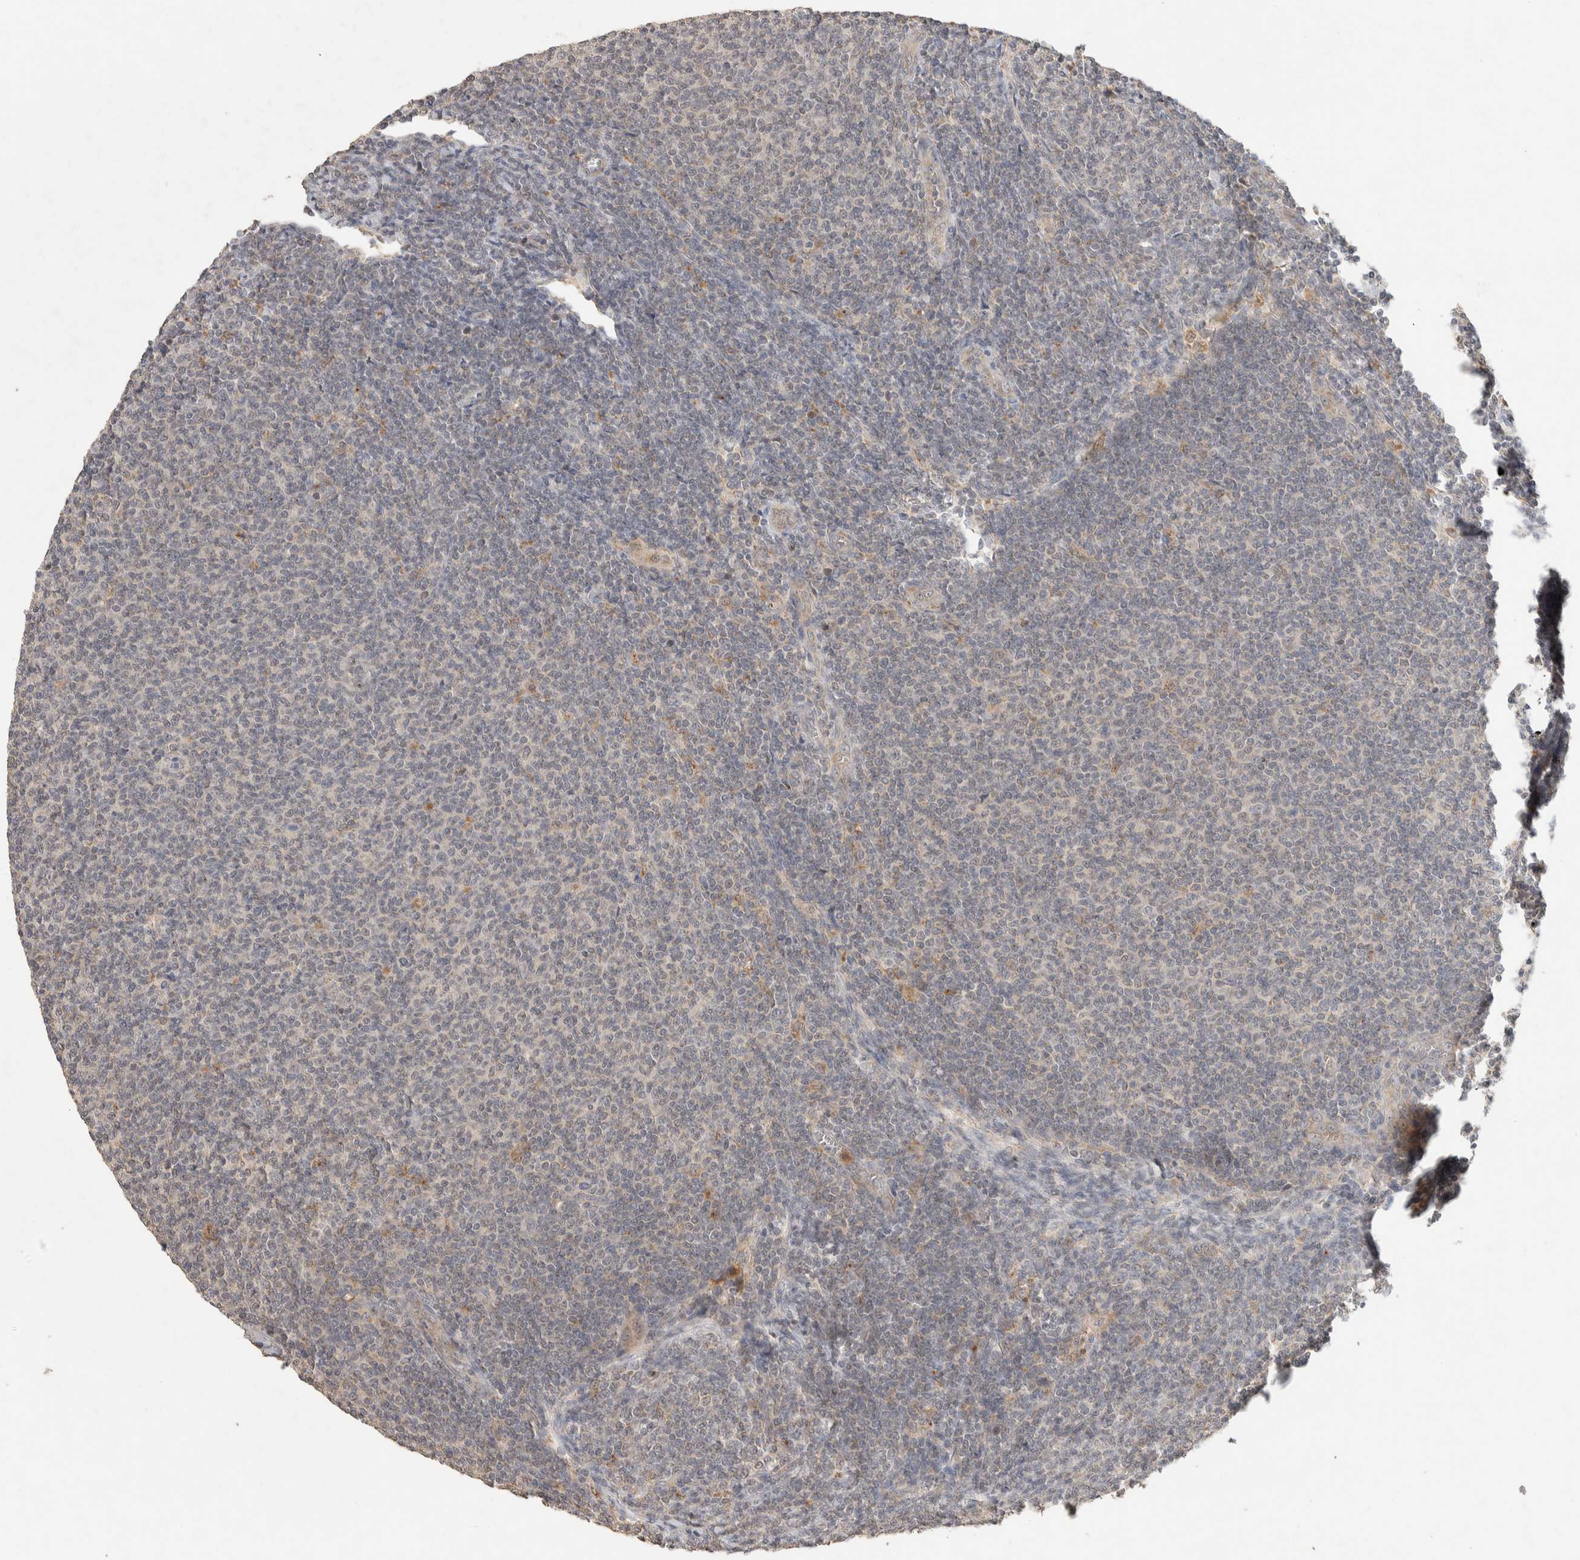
{"staining": {"intensity": "weak", "quantity": "<25%", "location": "cytoplasmic/membranous"}, "tissue": "lymphoma", "cell_type": "Tumor cells", "image_type": "cancer", "snomed": [{"axis": "morphology", "description": "Malignant lymphoma, non-Hodgkin's type, Low grade"}, {"axis": "topography", "description": "Lymph node"}], "caption": "Immunohistochemistry photomicrograph of neoplastic tissue: malignant lymphoma, non-Hodgkin's type (low-grade) stained with DAB (3,3'-diaminobenzidine) reveals no significant protein positivity in tumor cells.", "gene": "ITPA", "patient": {"sex": "male", "age": 66}}